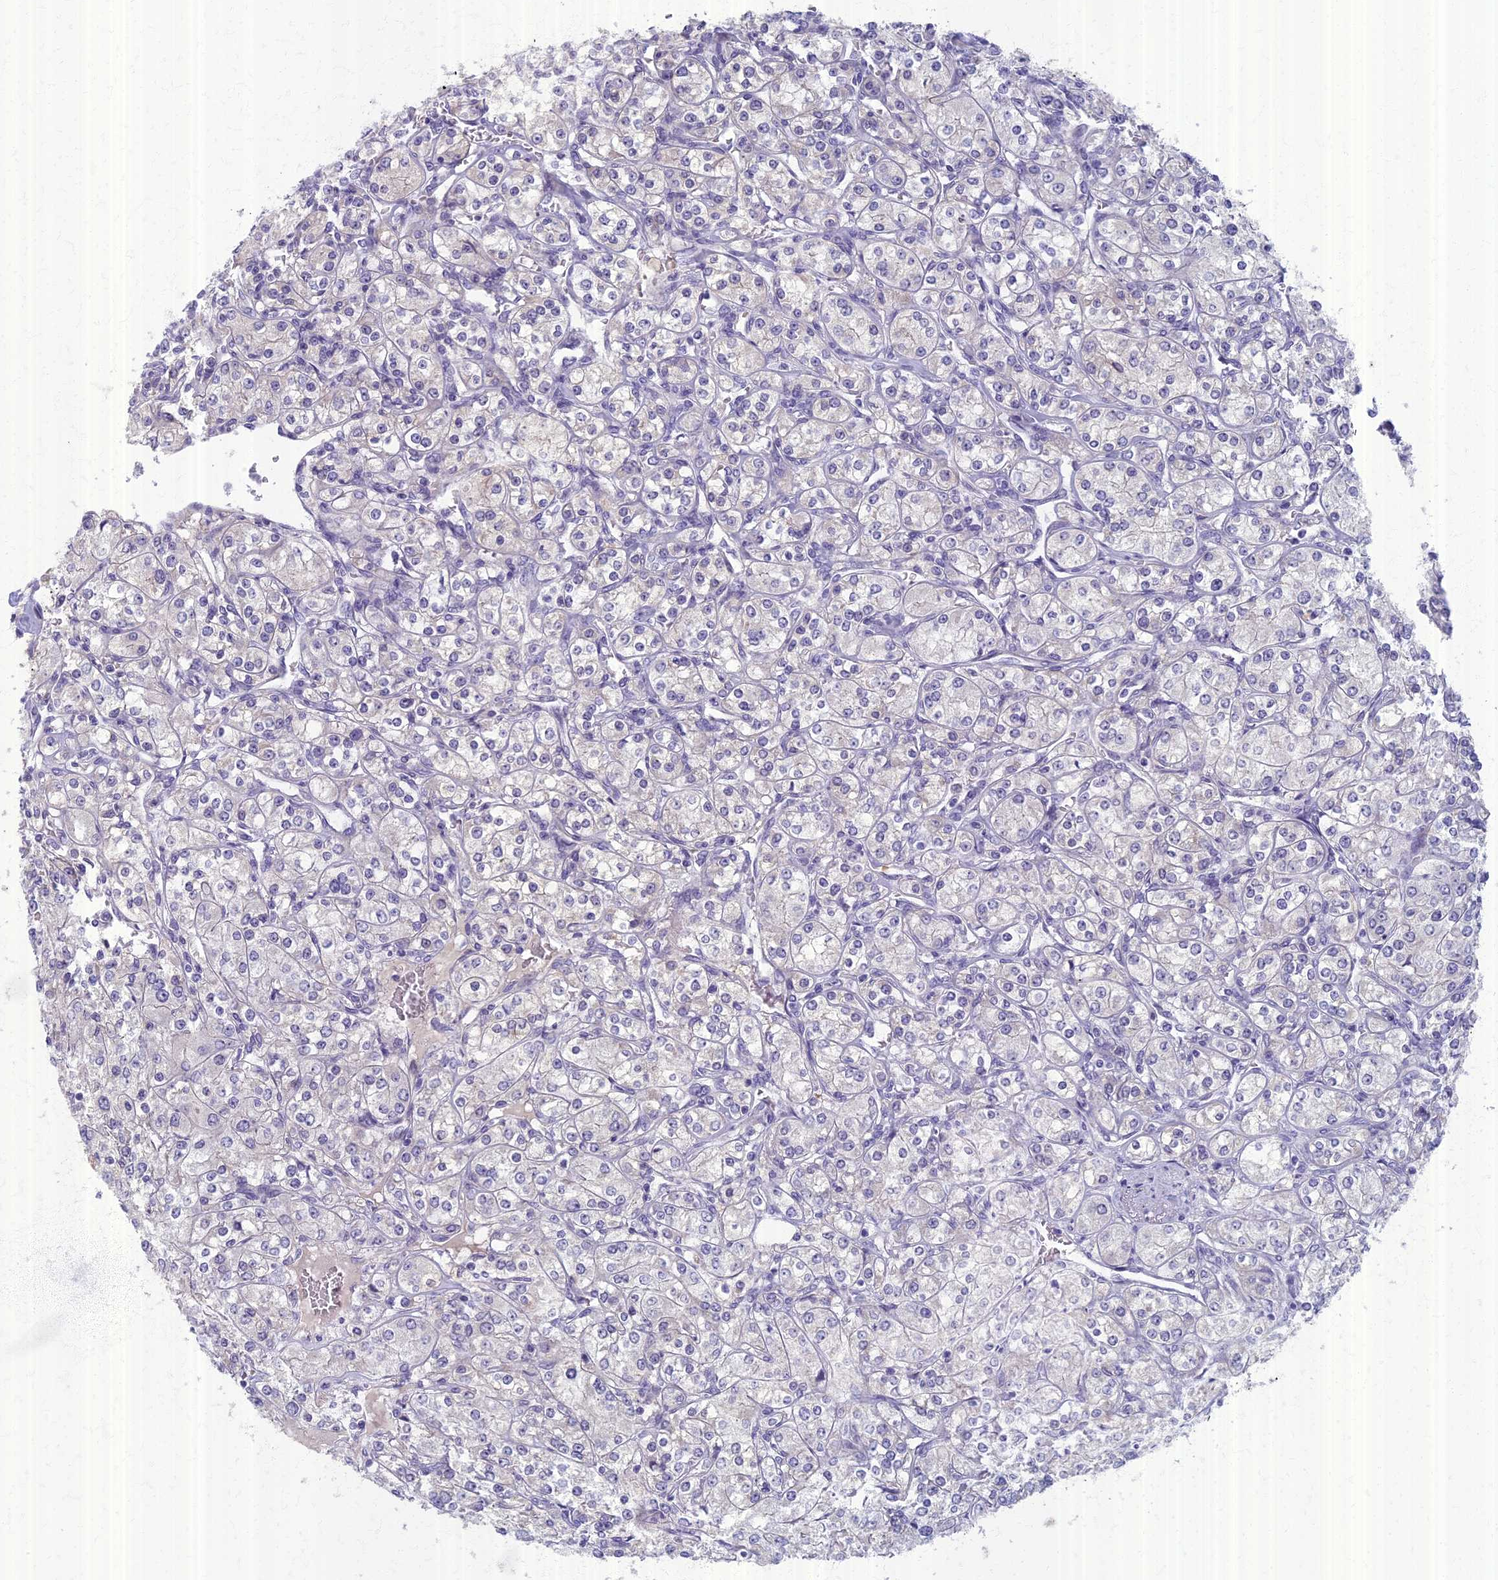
{"staining": {"intensity": "negative", "quantity": "none", "location": "none"}, "tissue": "renal cancer", "cell_type": "Tumor cells", "image_type": "cancer", "snomed": [{"axis": "morphology", "description": "Adenocarcinoma, NOS"}, {"axis": "topography", "description": "Kidney"}], "caption": "Tumor cells are negative for brown protein staining in renal cancer (adenocarcinoma).", "gene": "AP4E1", "patient": {"sex": "male", "age": 77}}